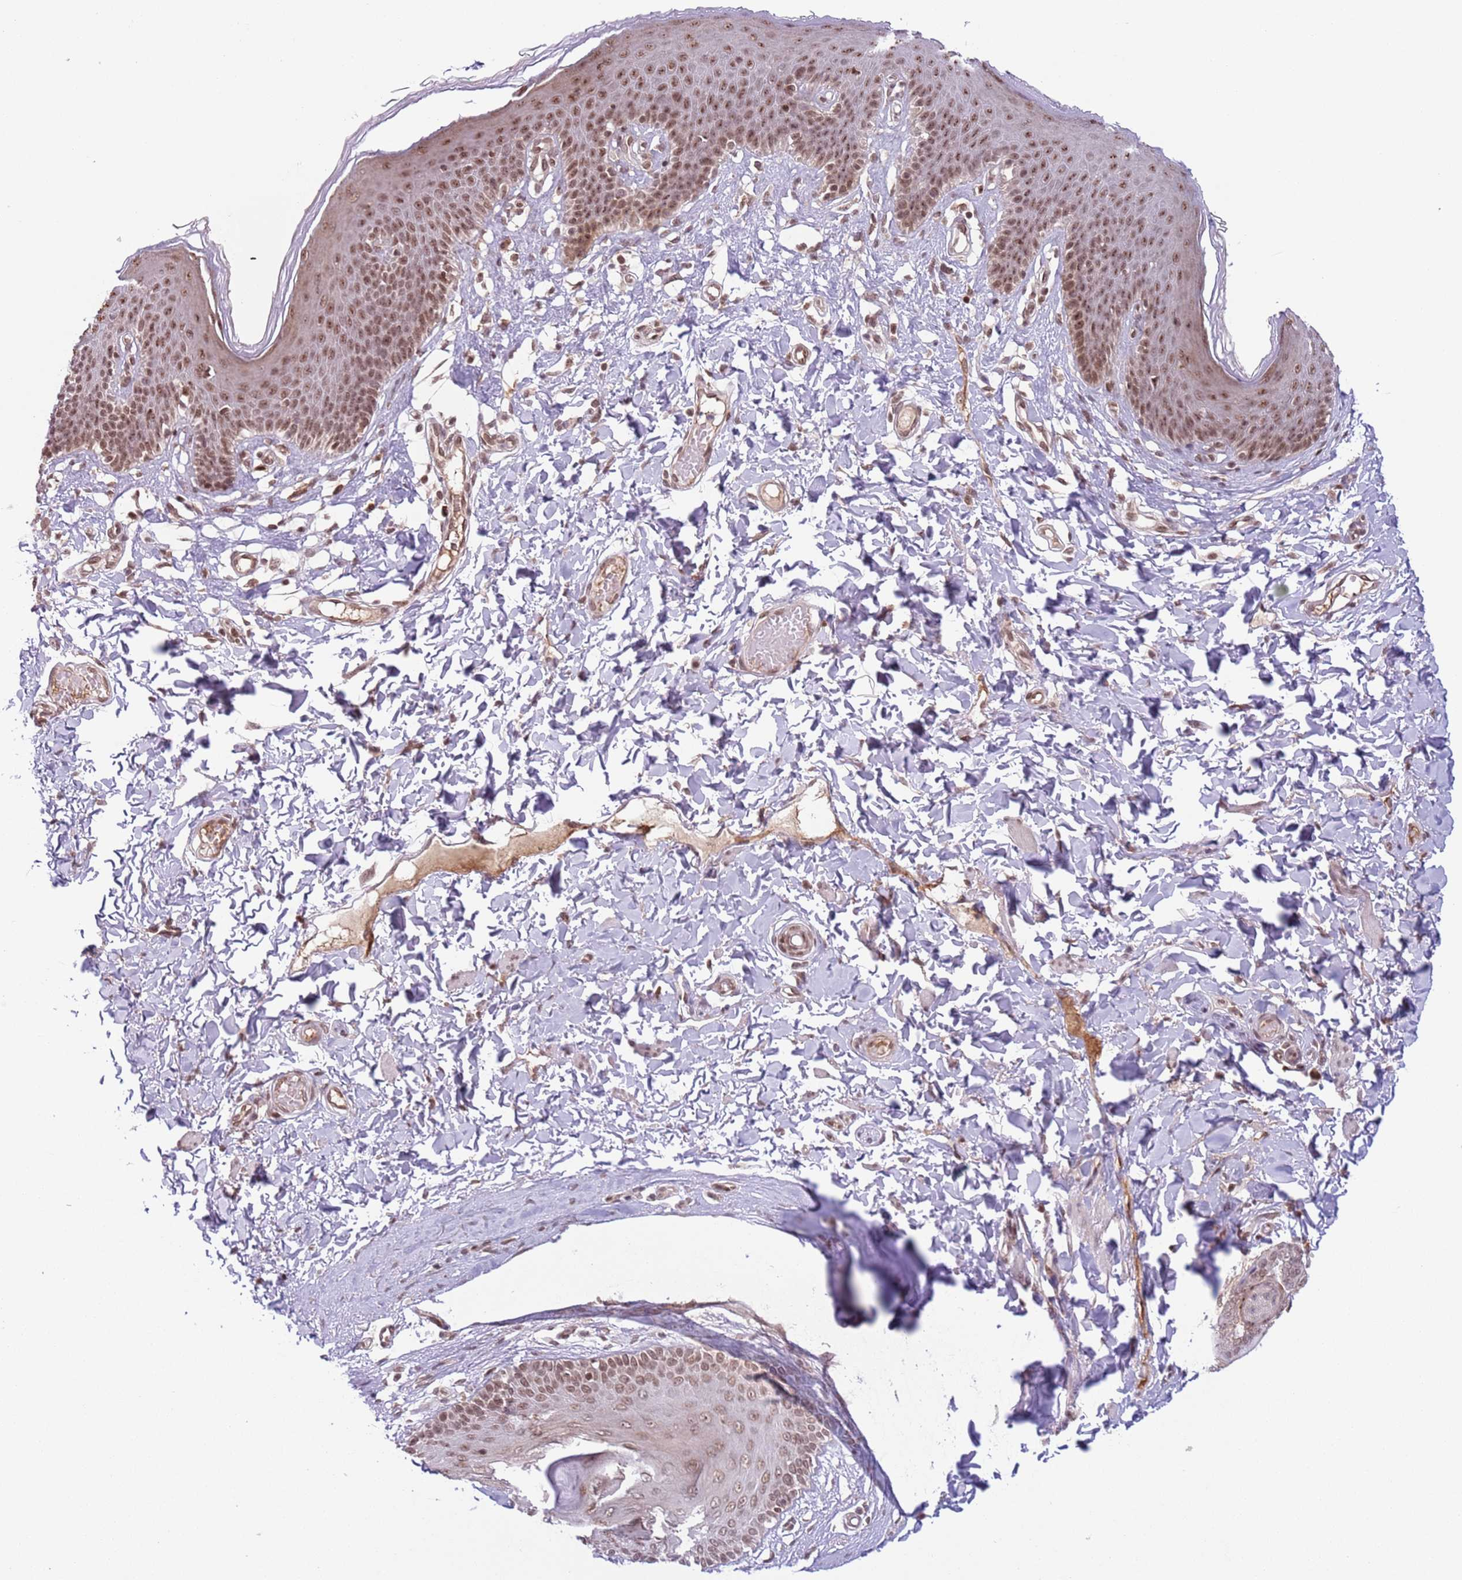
{"staining": {"intensity": "moderate", "quantity": ">75%", "location": "nuclear"}, "tissue": "skin", "cell_type": "Epidermal cells", "image_type": "normal", "snomed": [{"axis": "morphology", "description": "Normal tissue, NOS"}, {"axis": "topography", "description": "Vulva"}], "caption": "High-magnification brightfield microscopy of unremarkable skin stained with DAB (brown) and counterstained with hematoxylin (blue). epidermal cells exhibit moderate nuclear positivity is present in approximately>75% of cells.", "gene": "SIPA1L3", "patient": {"sex": "female", "age": 66}}